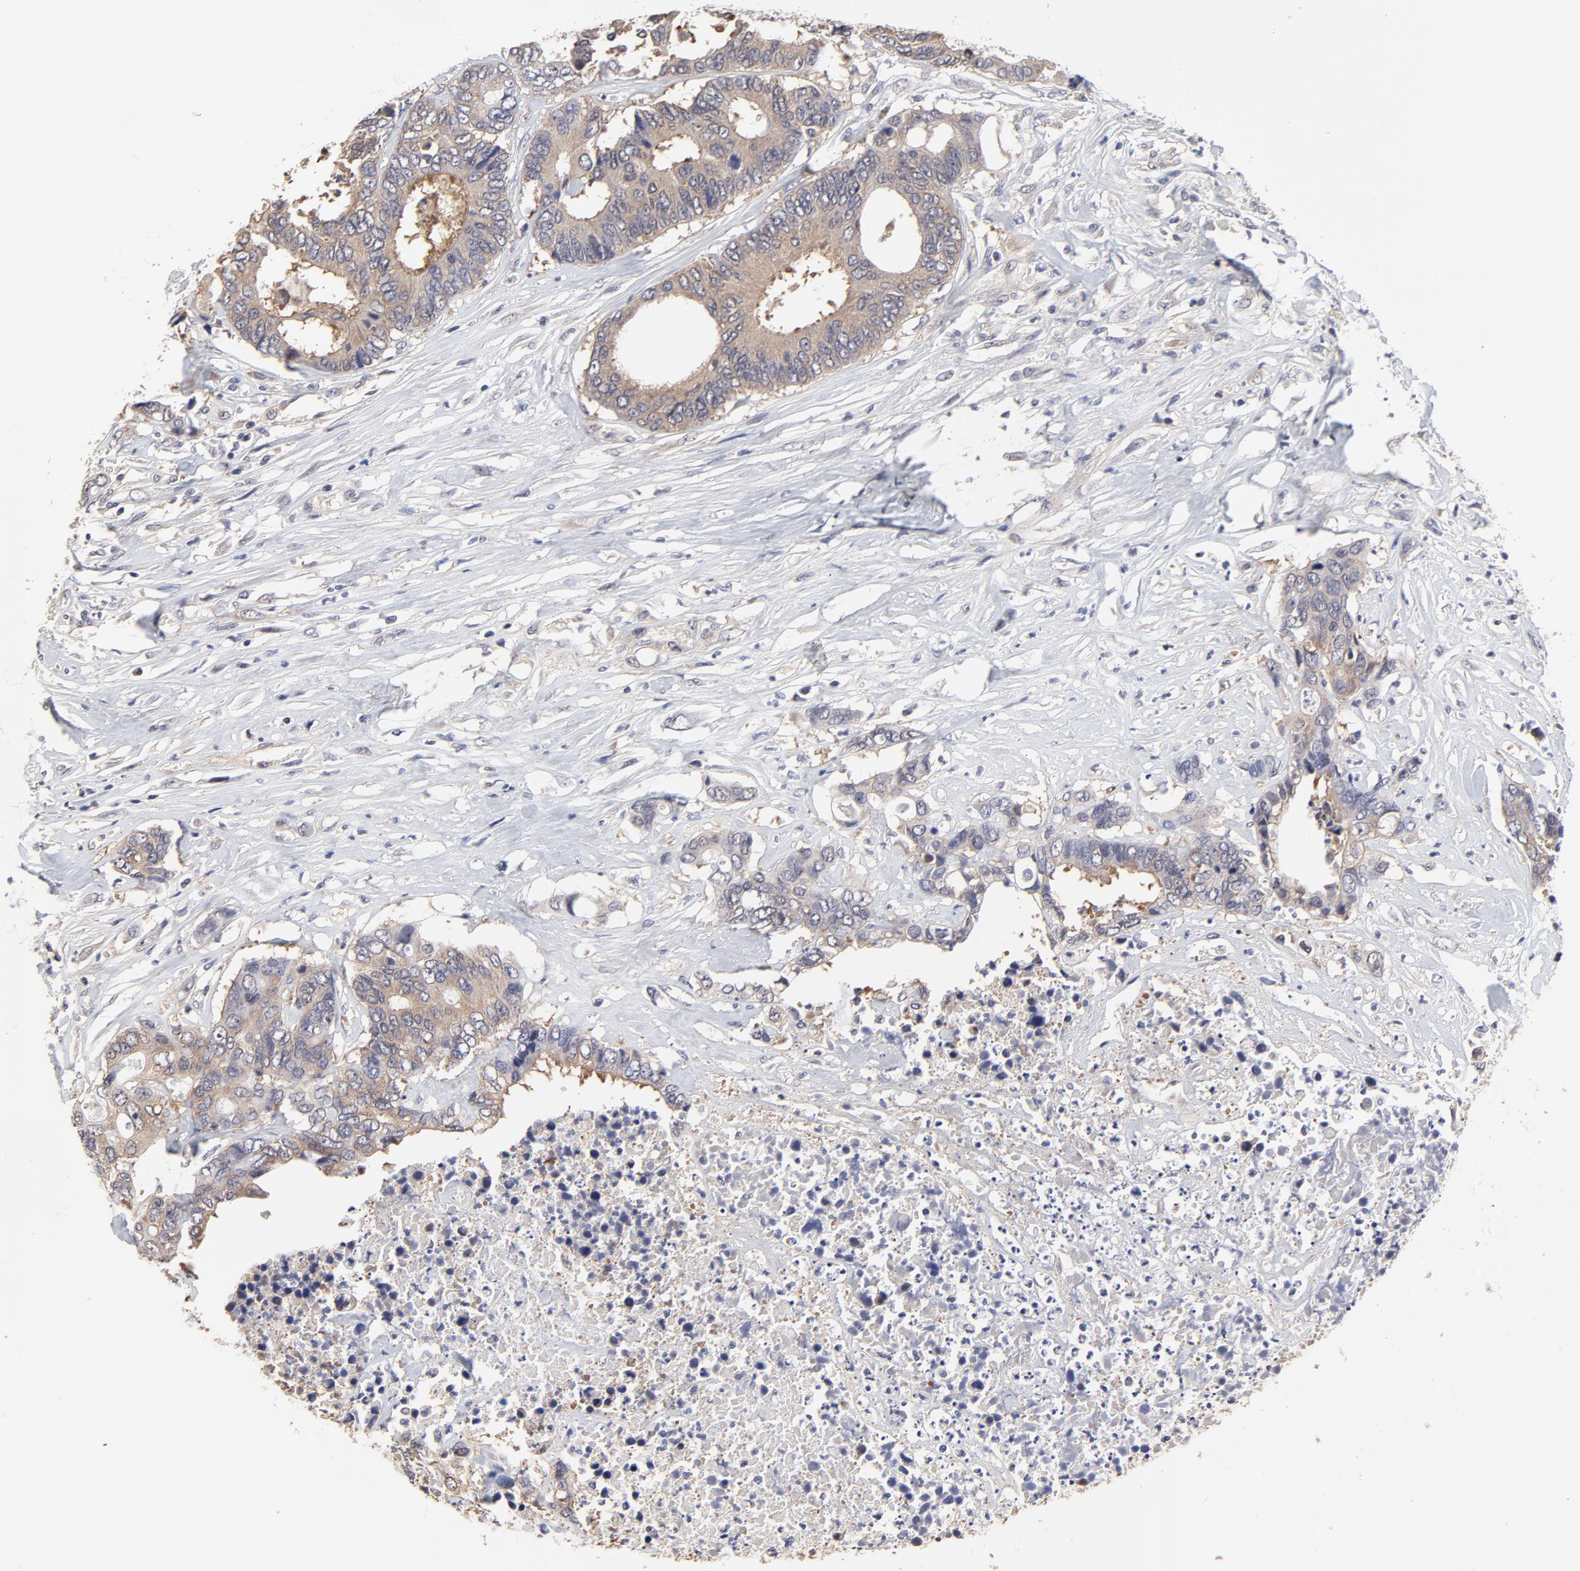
{"staining": {"intensity": "moderate", "quantity": "25%-75%", "location": "cytoplasmic/membranous"}, "tissue": "colorectal cancer", "cell_type": "Tumor cells", "image_type": "cancer", "snomed": [{"axis": "morphology", "description": "Adenocarcinoma, NOS"}, {"axis": "topography", "description": "Rectum"}], "caption": "IHC (DAB (3,3'-diaminobenzidine)) staining of human colorectal cancer (adenocarcinoma) displays moderate cytoplasmic/membranous protein positivity in about 25%-75% of tumor cells. The staining was performed using DAB to visualize the protein expression in brown, while the nuclei were stained in blue with hematoxylin (Magnification: 20x).", "gene": "CCT2", "patient": {"sex": "male", "age": 55}}